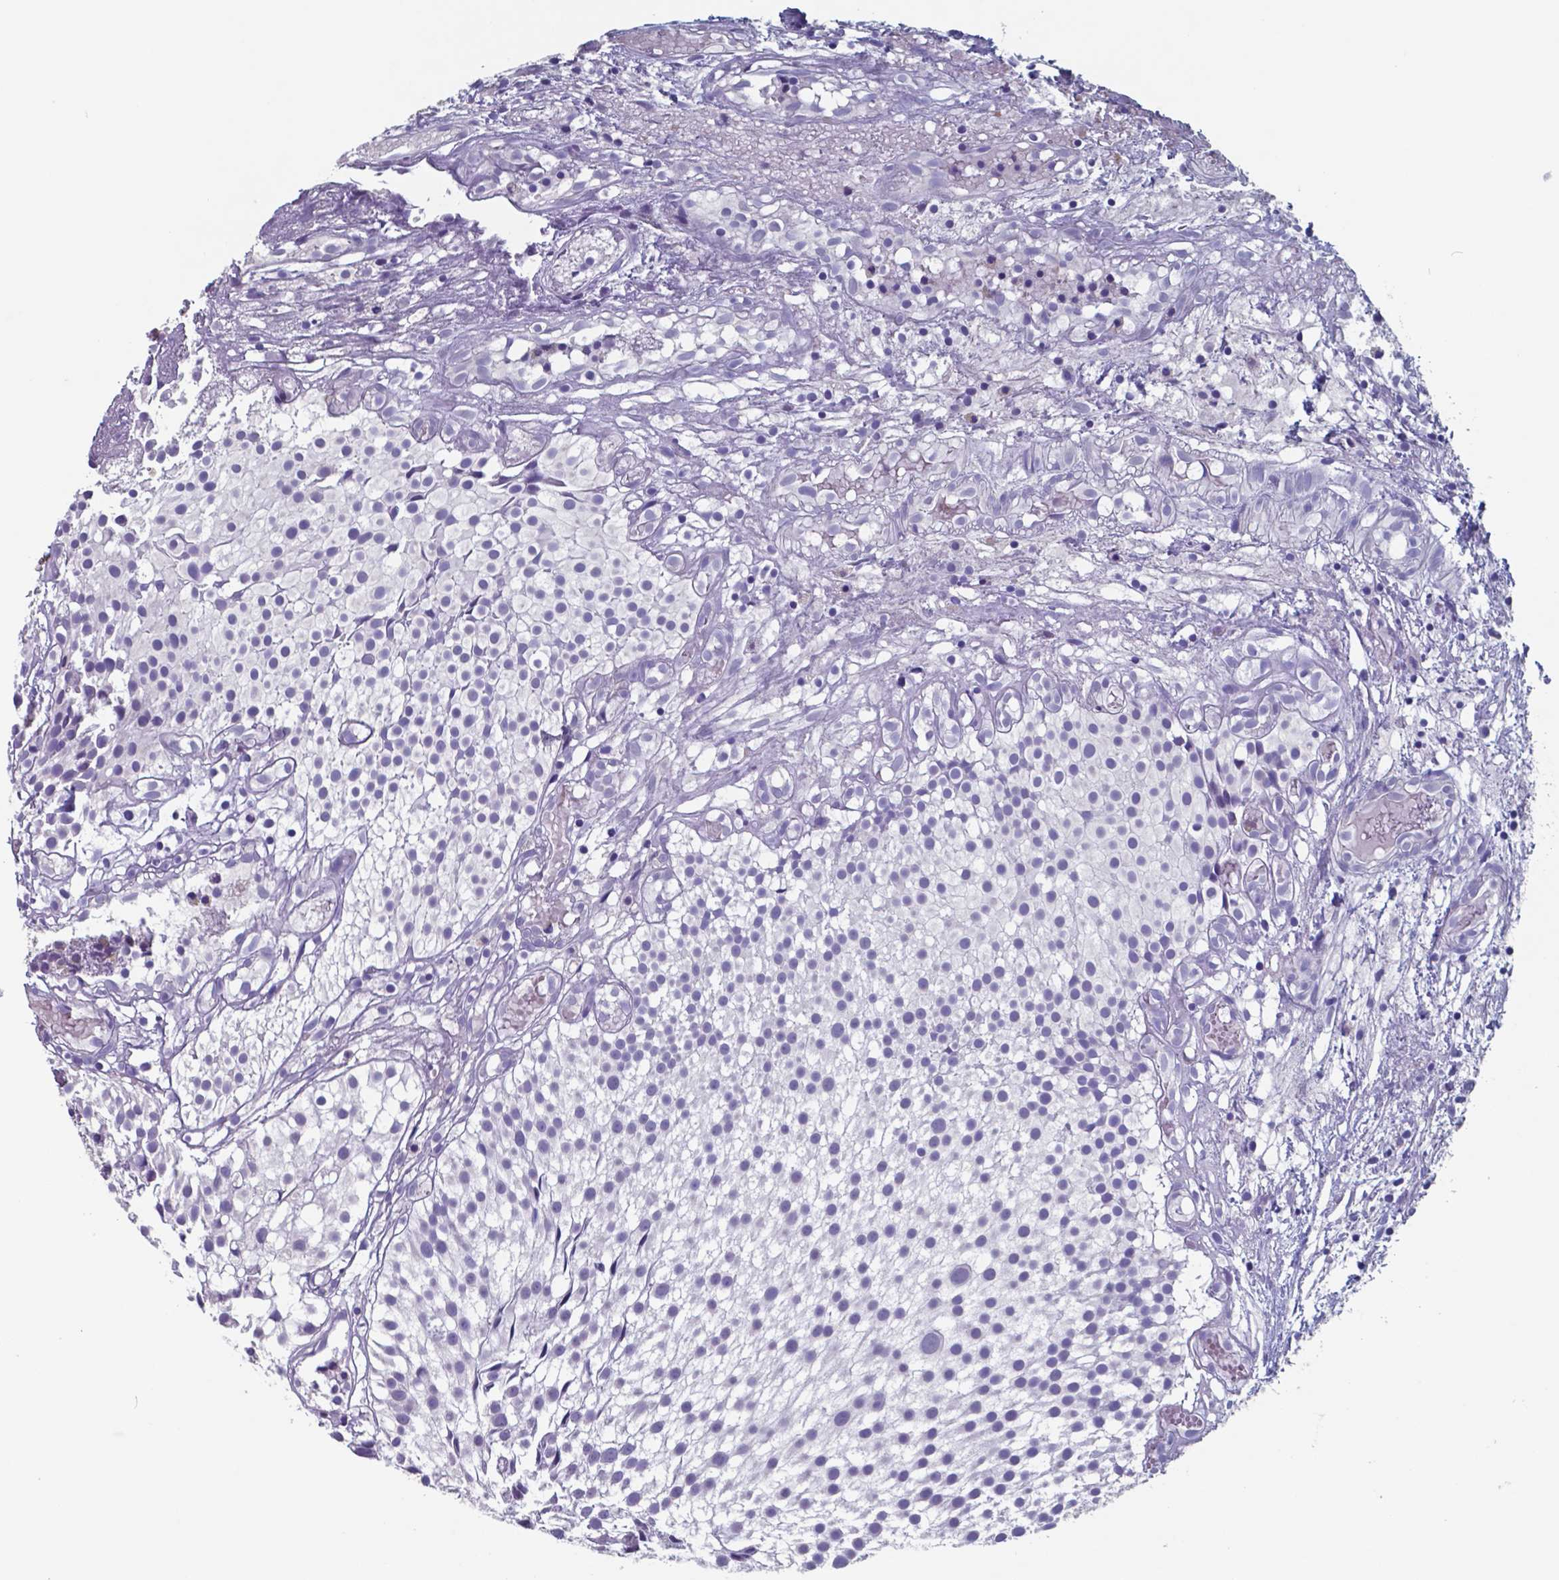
{"staining": {"intensity": "negative", "quantity": "none", "location": "none"}, "tissue": "urothelial cancer", "cell_type": "Tumor cells", "image_type": "cancer", "snomed": [{"axis": "morphology", "description": "Urothelial carcinoma, Low grade"}, {"axis": "topography", "description": "Urinary bladder"}], "caption": "Tumor cells are negative for protein expression in human urothelial cancer.", "gene": "TTR", "patient": {"sex": "male", "age": 79}}